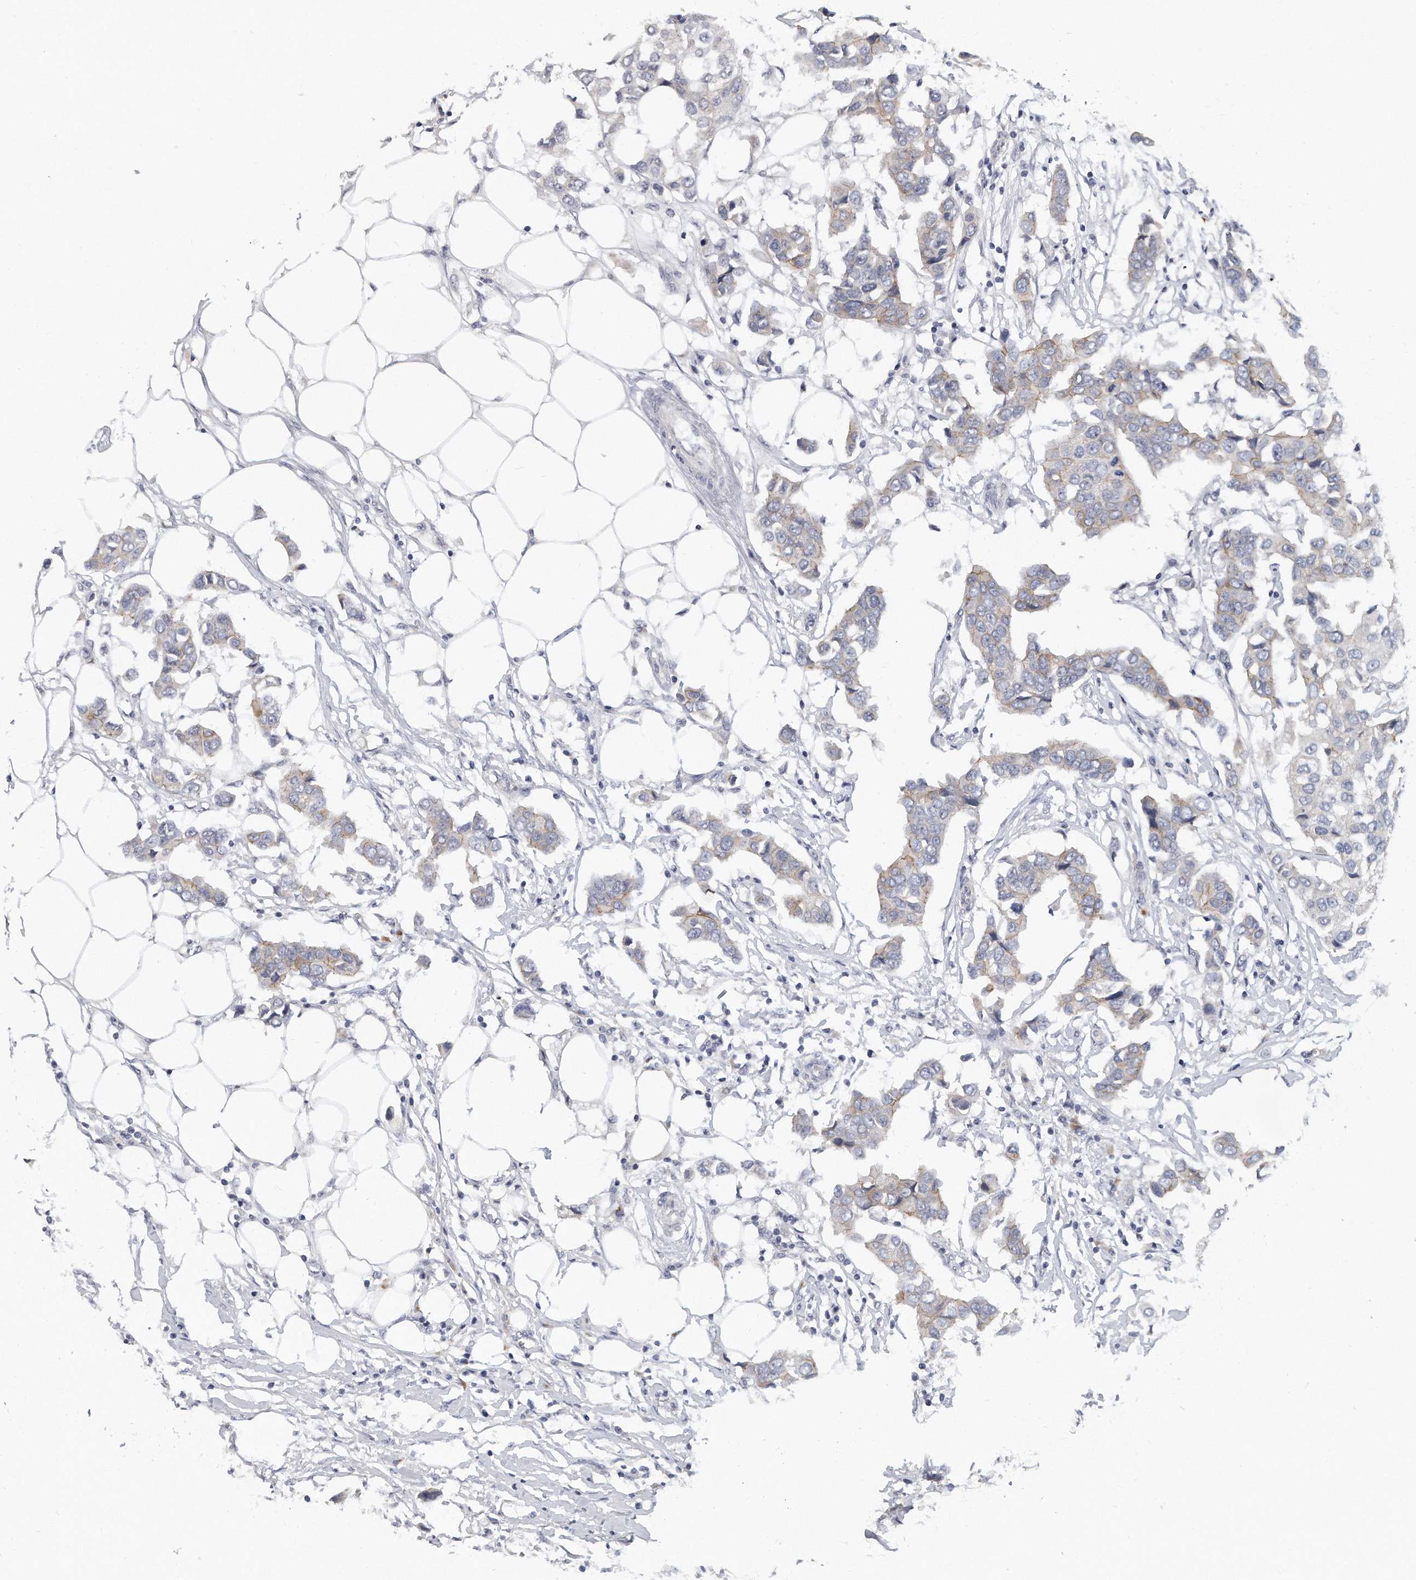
{"staining": {"intensity": "weak", "quantity": "<25%", "location": "cytoplasmic/membranous"}, "tissue": "breast cancer", "cell_type": "Tumor cells", "image_type": "cancer", "snomed": [{"axis": "morphology", "description": "Duct carcinoma"}, {"axis": "topography", "description": "Breast"}], "caption": "A photomicrograph of intraductal carcinoma (breast) stained for a protein exhibits no brown staining in tumor cells.", "gene": "PLEKHA6", "patient": {"sex": "female", "age": 80}}